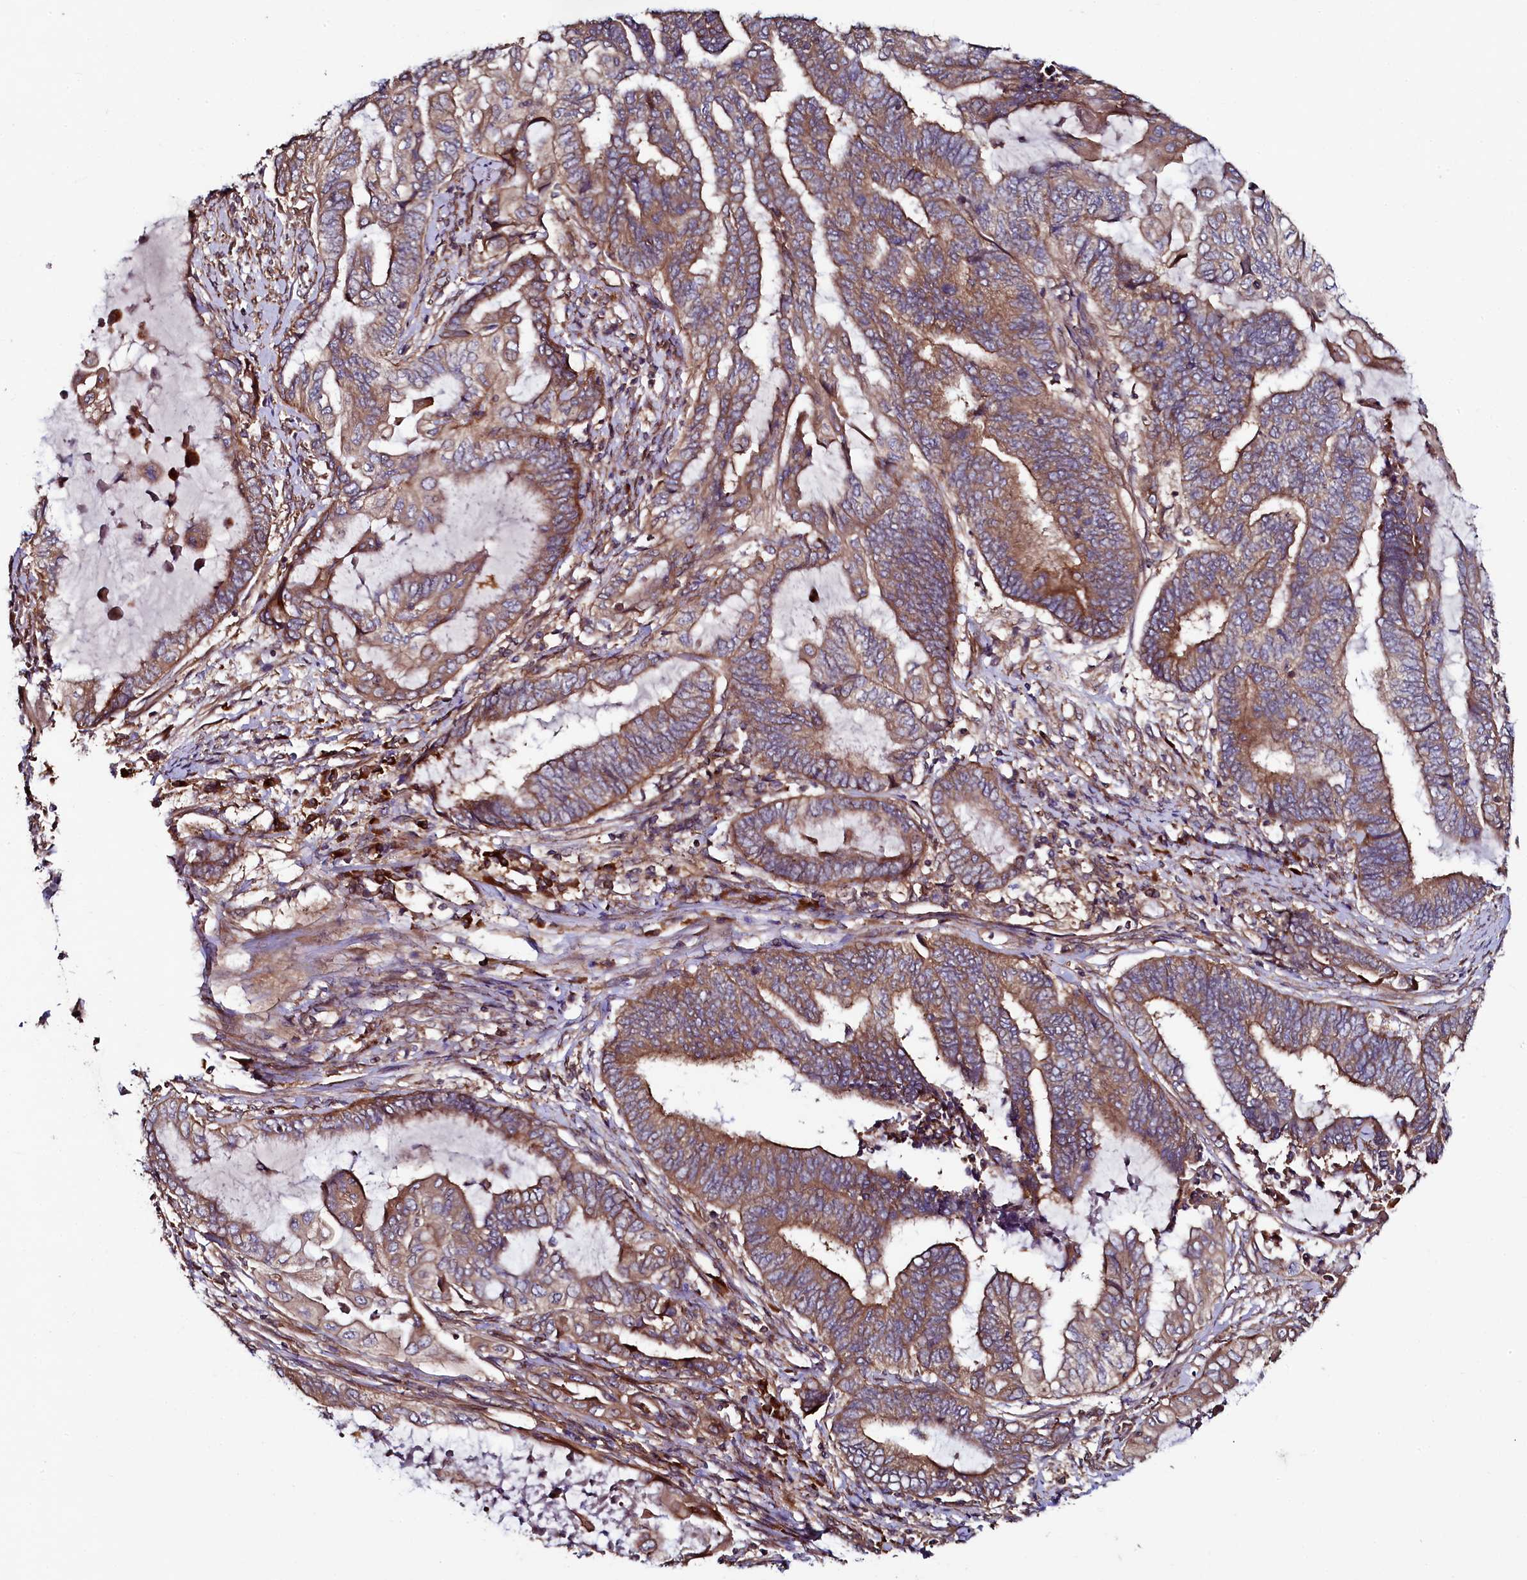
{"staining": {"intensity": "moderate", "quantity": ">75%", "location": "cytoplasmic/membranous"}, "tissue": "endometrial cancer", "cell_type": "Tumor cells", "image_type": "cancer", "snomed": [{"axis": "morphology", "description": "Adenocarcinoma, NOS"}, {"axis": "topography", "description": "Uterus"}, {"axis": "topography", "description": "Endometrium"}], "caption": "Protein expression analysis of human endometrial adenocarcinoma reveals moderate cytoplasmic/membranous staining in approximately >75% of tumor cells. Ihc stains the protein in brown and the nuclei are stained blue.", "gene": "USPL1", "patient": {"sex": "female", "age": 70}}